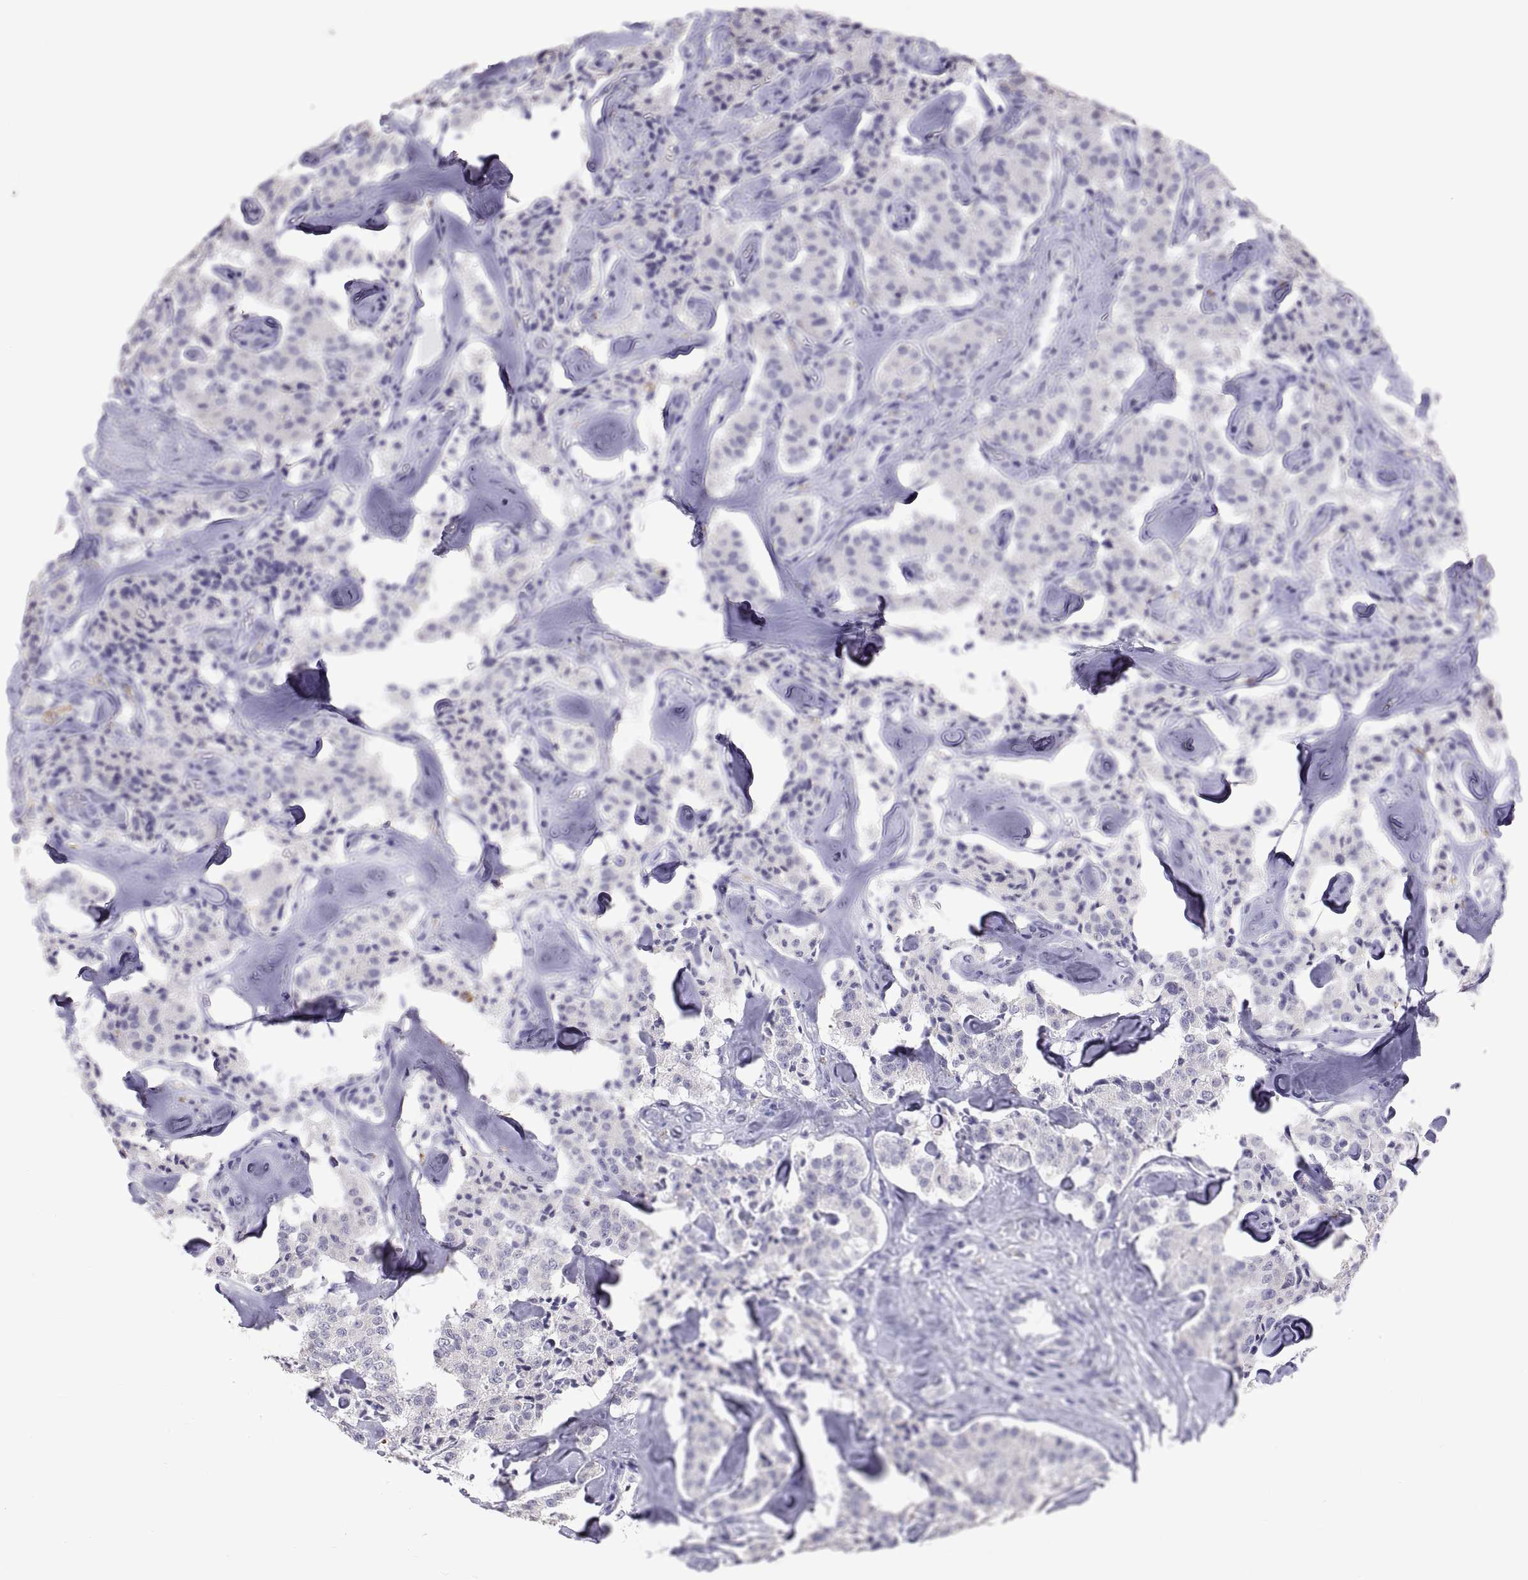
{"staining": {"intensity": "negative", "quantity": "none", "location": "none"}, "tissue": "carcinoid", "cell_type": "Tumor cells", "image_type": "cancer", "snomed": [{"axis": "morphology", "description": "Carcinoid, malignant, NOS"}, {"axis": "topography", "description": "Pancreas"}], "caption": "Immunohistochemistry image of carcinoid (malignant) stained for a protein (brown), which exhibits no staining in tumor cells.", "gene": "FAM170A", "patient": {"sex": "male", "age": 41}}